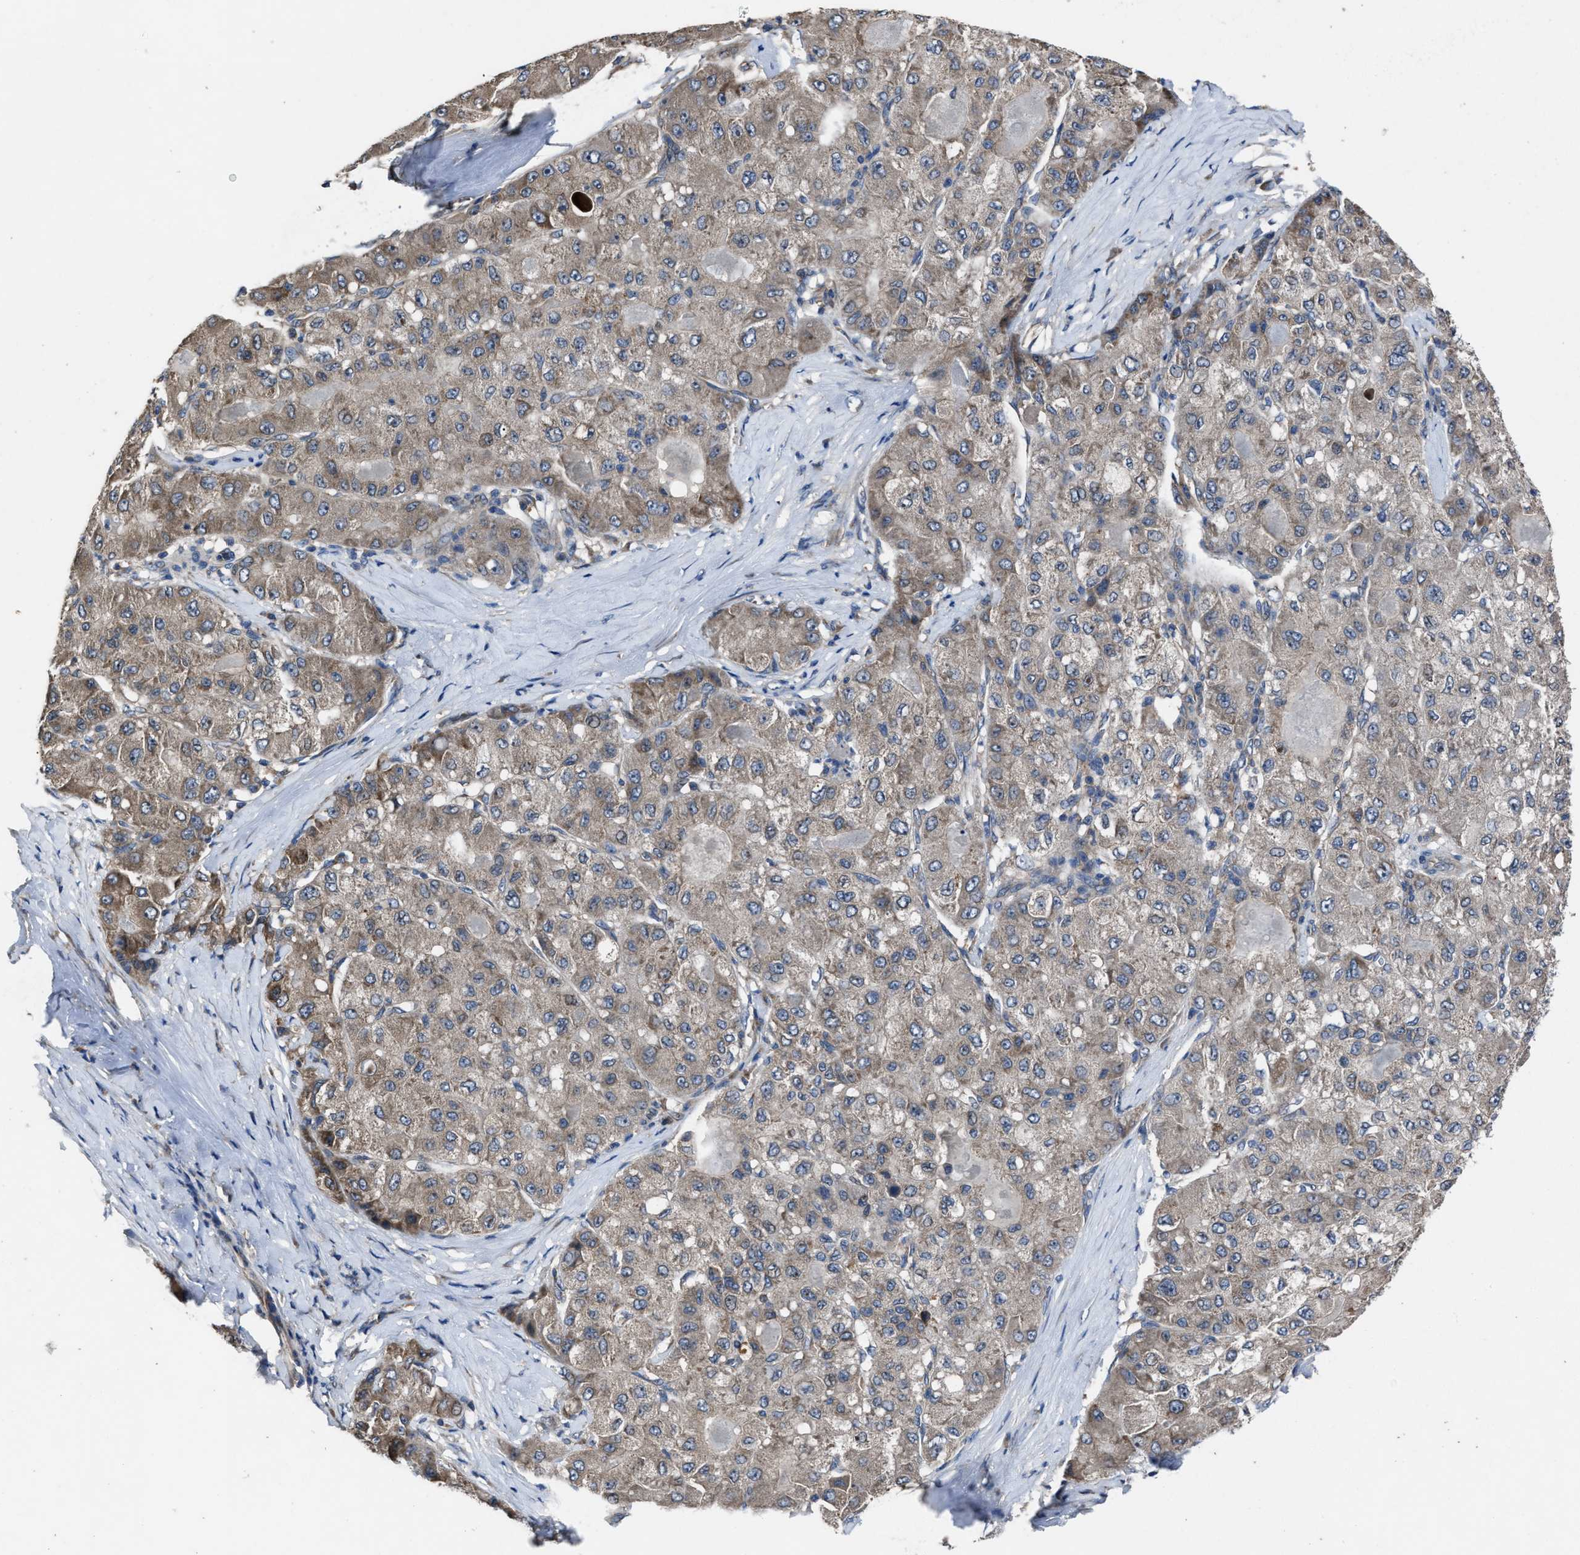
{"staining": {"intensity": "weak", "quantity": ">75%", "location": "cytoplasmic/membranous"}, "tissue": "liver cancer", "cell_type": "Tumor cells", "image_type": "cancer", "snomed": [{"axis": "morphology", "description": "Carcinoma, Hepatocellular, NOS"}, {"axis": "topography", "description": "Liver"}], "caption": "Human liver cancer stained for a protein (brown) exhibits weak cytoplasmic/membranous positive expression in approximately >75% of tumor cells.", "gene": "UPF1", "patient": {"sex": "male", "age": 80}}